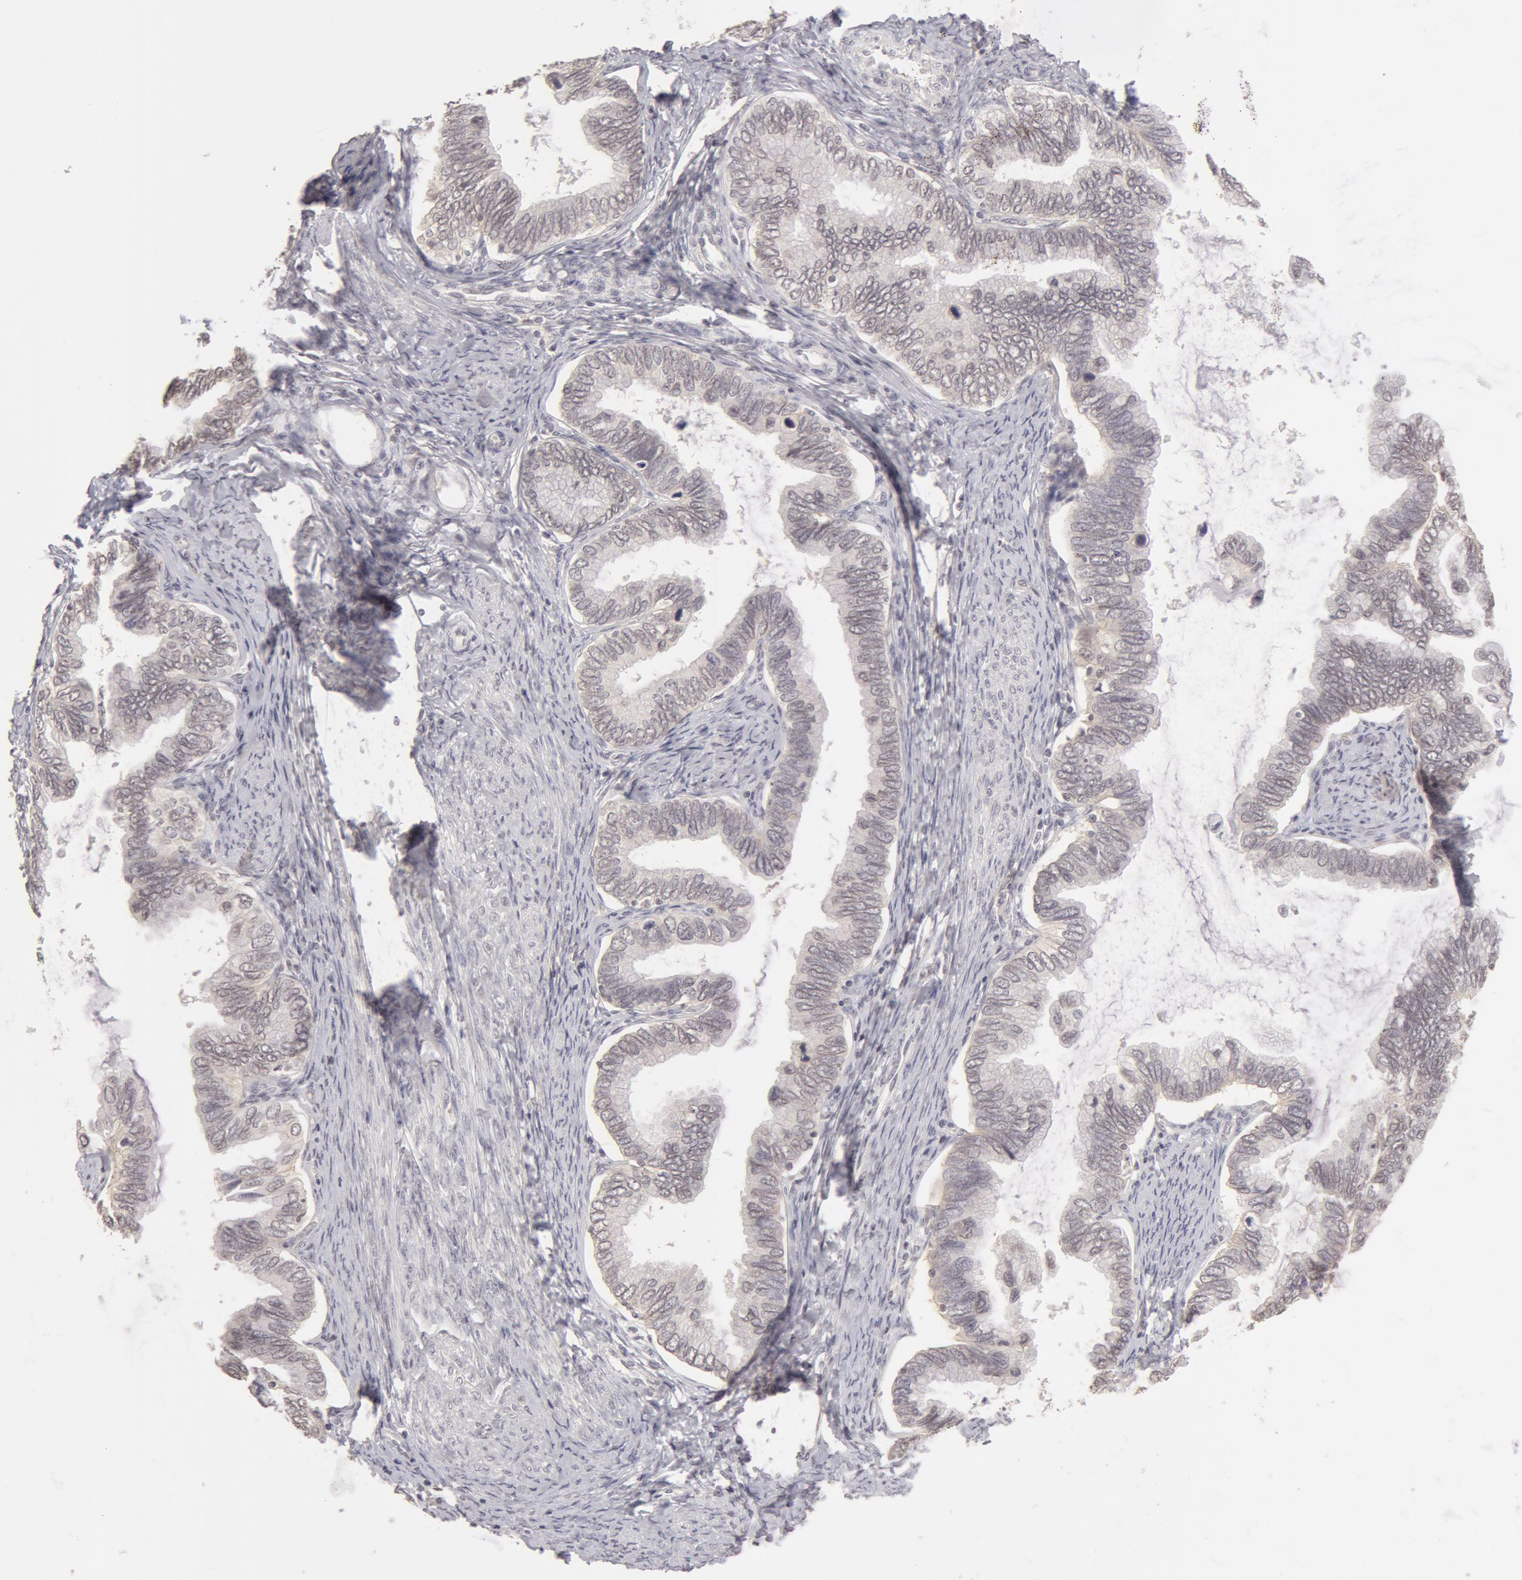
{"staining": {"intensity": "weak", "quantity": ">75%", "location": "cytoplasmic/membranous"}, "tissue": "cervical cancer", "cell_type": "Tumor cells", "image_type": "cancer", "snomed": [{"axis": "morphology", "description": "Adenocarcinoma, NOS"}, {"axis": "topography", "description": "Cervix"}], "caption": "Protein staining of cervical adenocarcinoma tissue demonstrates weak cytoplasmic/membranous expression in approximately >75% of tumor cells. (brown staining indicates protein expression, while blue staining denotes nuclei).", "gene": "ADAM10", "patient": {"sex": "female", "age": 49}}